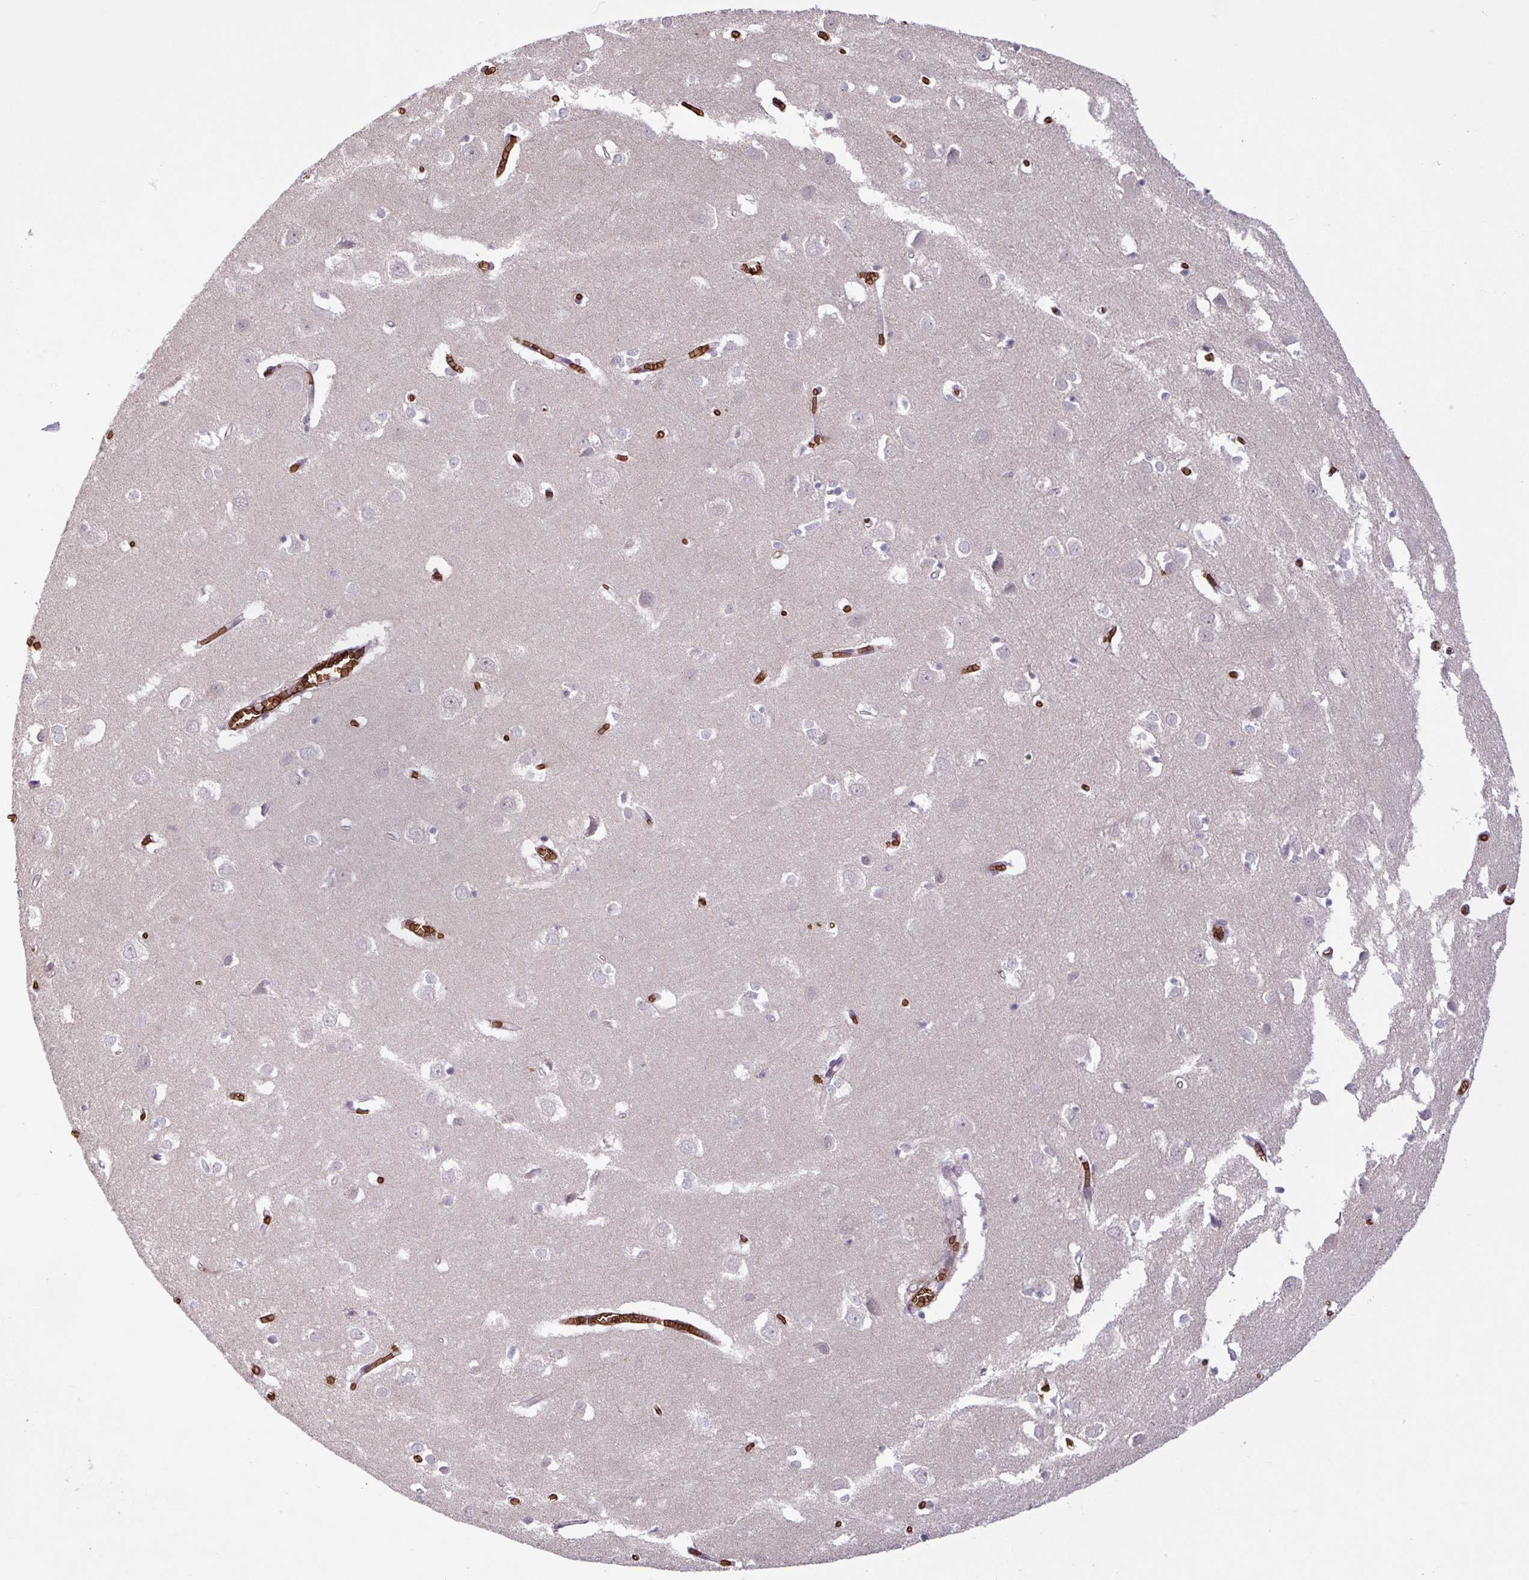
{"staining": {"intensity": "negative", "quantity": "none", "location": "none"}, "tissue": "cerebral cortex", "cell_type": "Endothelial cells", "image_type": "normal", "snomed": [{"axis": "morphology", "description": "Normal tissue, NOS"}, {"axis": "topography", "description": "Cerebral cortex"}], "caption": "Human cerebral cortex stained for a protein using immunohistochemistry shows no positivity in endothelial cells.", "gene": "RAD21L1", "patient": {"sex": "male", "age": 70}}